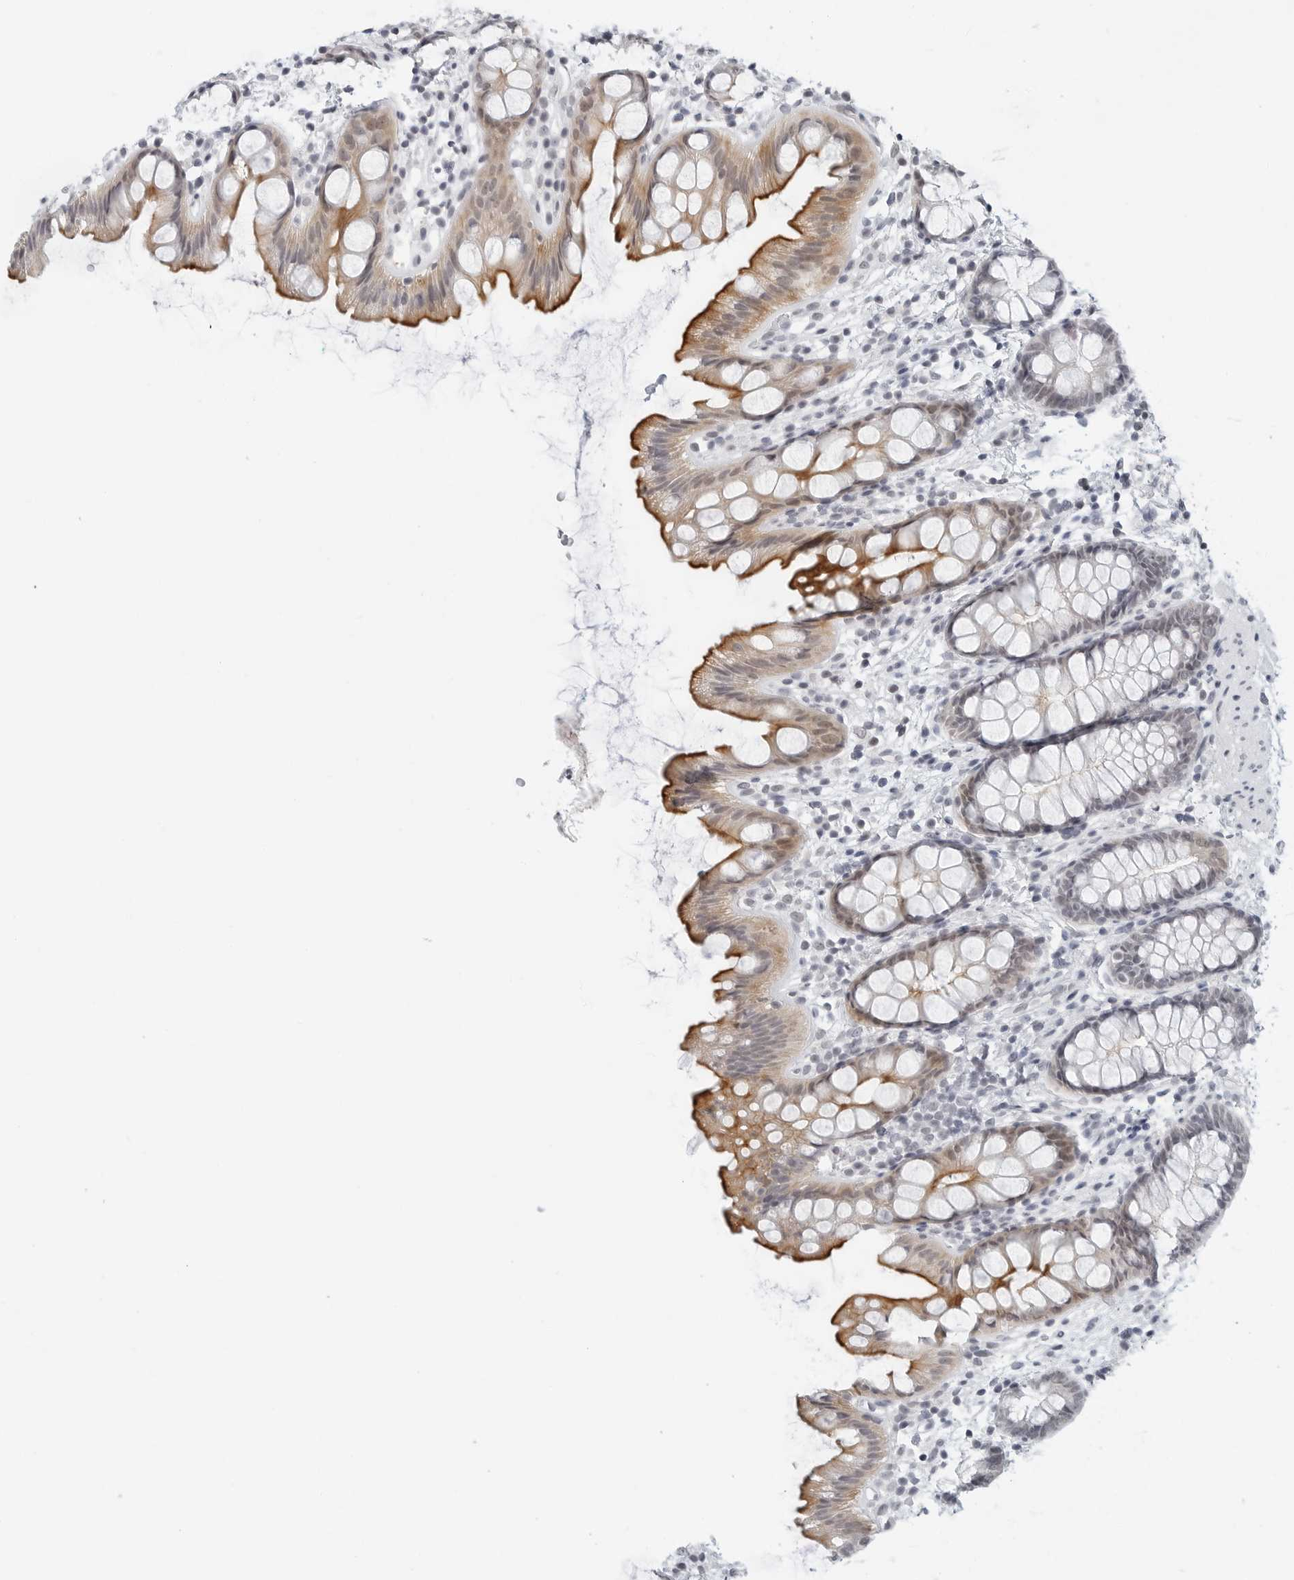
{"staining": {"intensity": "moderate", "quantity": ">75%", "location": "cytoplasmic/membranous,nuclear"}, "tissue": "rectum", "cell_type": "Glandular cells", "image_type": "normal", "snomed": [{"axis": "morphology", "description": "Normal tissue, NOS"}, {"axis": "topography", "description": "Rectum"}], "caption": "Rectum stained with a brown dye reveals moderate cytoplasmic/membranous,nuclear positive expression in about >75% of glandular cells.", "gene": "TSEN2", "patient": {"sex": "female", "age": 65}}